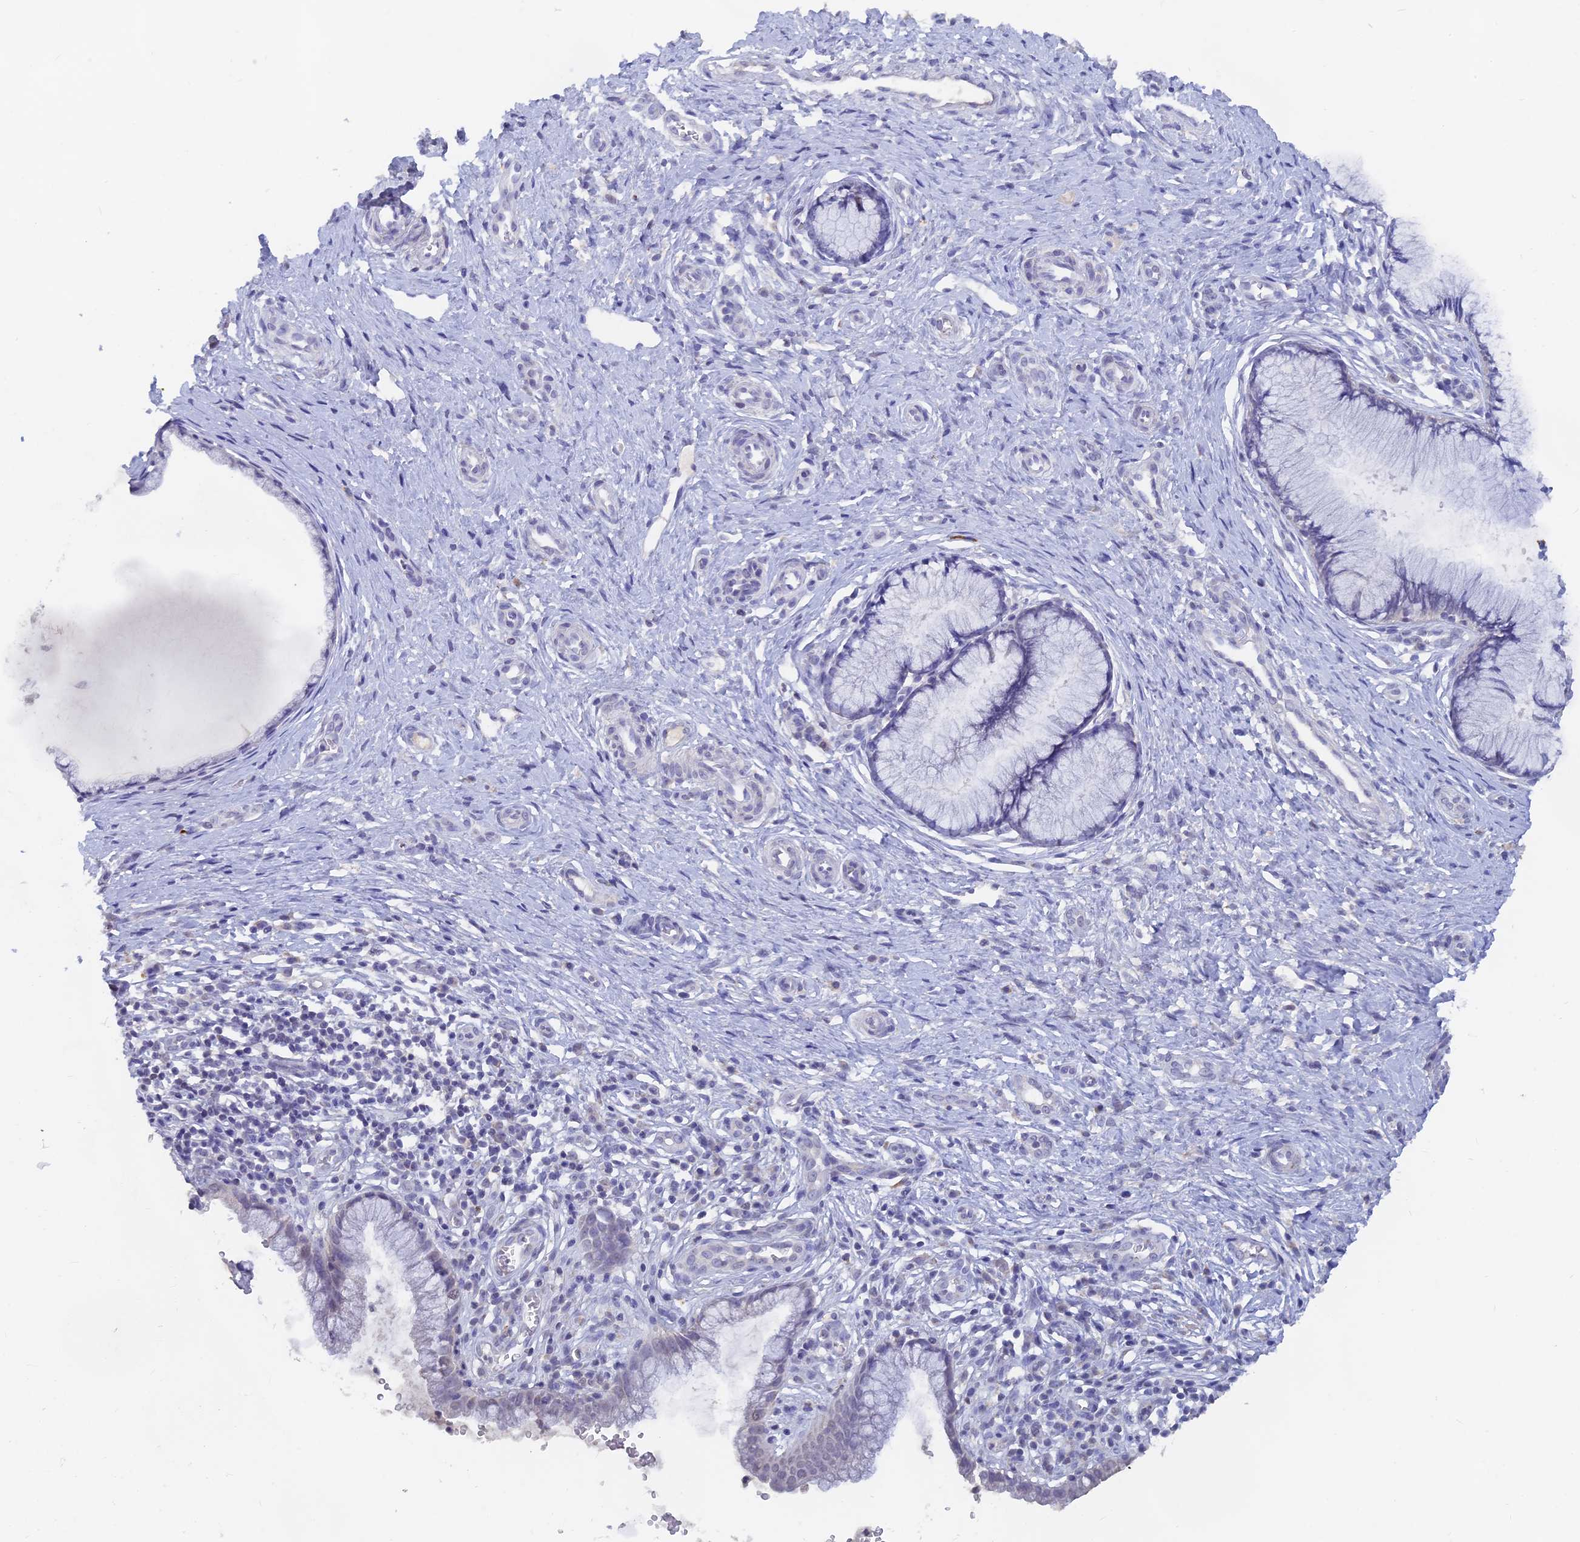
{"staining": {"intensity": "negative", "quantity": "none", "location": "none"}, "tissue": "cervix", "cell_type": "Glandular cells", "image_type": "normal", "snomed": [{"axis": "morphology", "description": "Normal tissue, NOS"}, {"axis": "topography", "description": "Cervix"}], "caption": "Glandular cells are negative for protein expression in unremarkable human cervix. (Immunohistochemistry, brightfield microscopy, high magnification).", "gene": "LRIF1", "patient": {"sex": "female", "age": 36}}